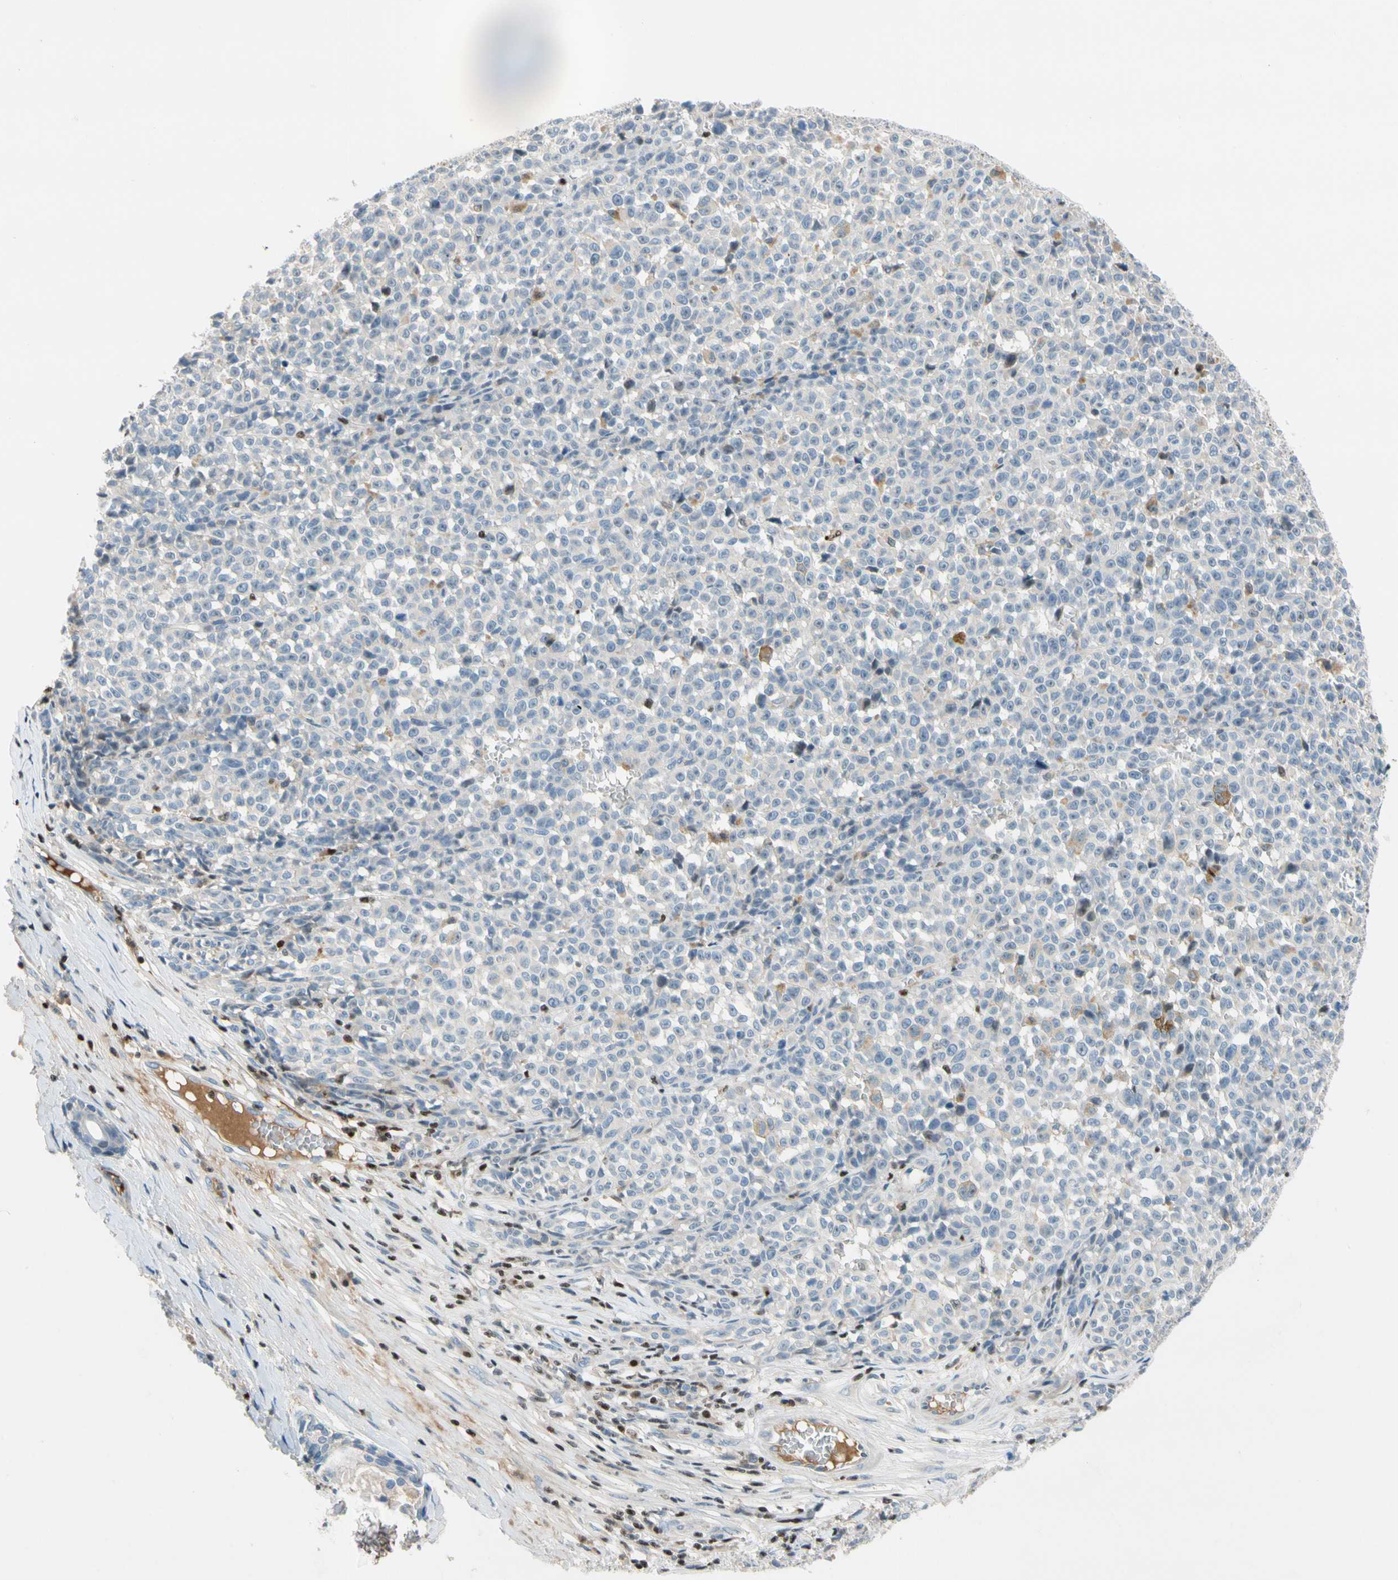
{"staining": {"intensity": "negative", "quantity": "none", "location": "none"}, "tissue": "melanoma", "cell_type": "Tumor cells", "image_type": "cancer", "snomed": [{"axis": "morphology", "description": "Malignant melanoma, NOS"}, {"axis": "topography", "description": "Skin"}], "caption": "High magnification brightfield microscopy of malignant melanoma stained with DAB (3,3'-diaminobenzidine) (brown) and counterstained with hematoxylin (blue): tumor cells show no significant staining. (Stains: DAB (3,3'-diaminobenzidine) IHC with hematoxylin counter stain, Microscopy: brightfield microscopy at high magnification).", "gene": "SP140", "patient": {"sex": "female", "age": 82}}